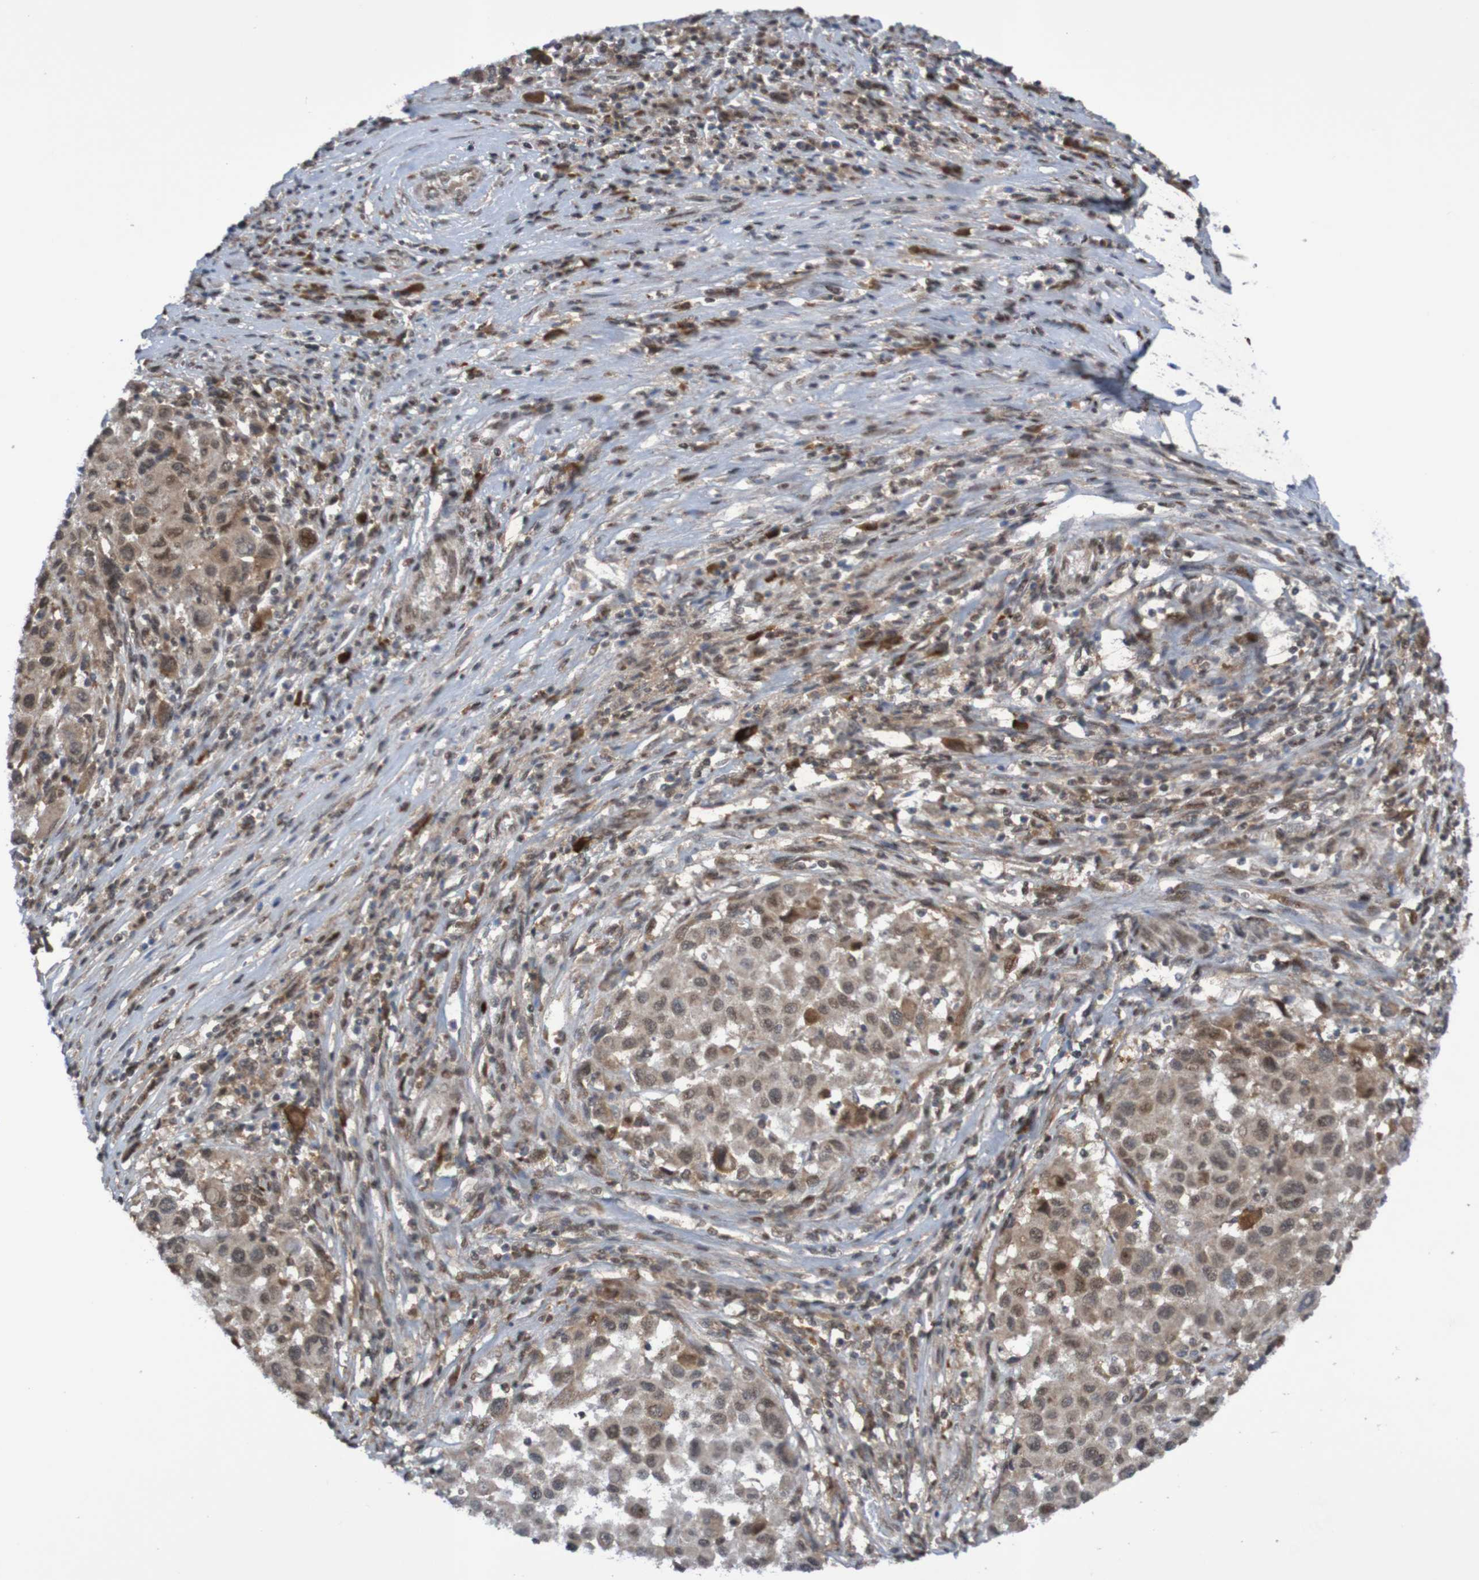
{"staining": {"intensity": "moderate", "quantity": "25%-75%", "location": "cytoplasmic/membranous"}, "tissue": "melanoma", "cell_type": "Tumor cells", "image_type": "cancer", "snomed": [{"axis": "morphology", "description": "Malignant melanoma, Metastatic site"}, {"axis": "topography", "description": "Lymph node"}], "caption": "A histopathology image of malignant melanoma (metastatic site) stained for a protein exhibits moderate cytoplasmic/membranous brown staining in tumor cells. Nuclei are stained in blue.", "gene": "ITLN1", "patient": {"sex": "male", "age": 61}}